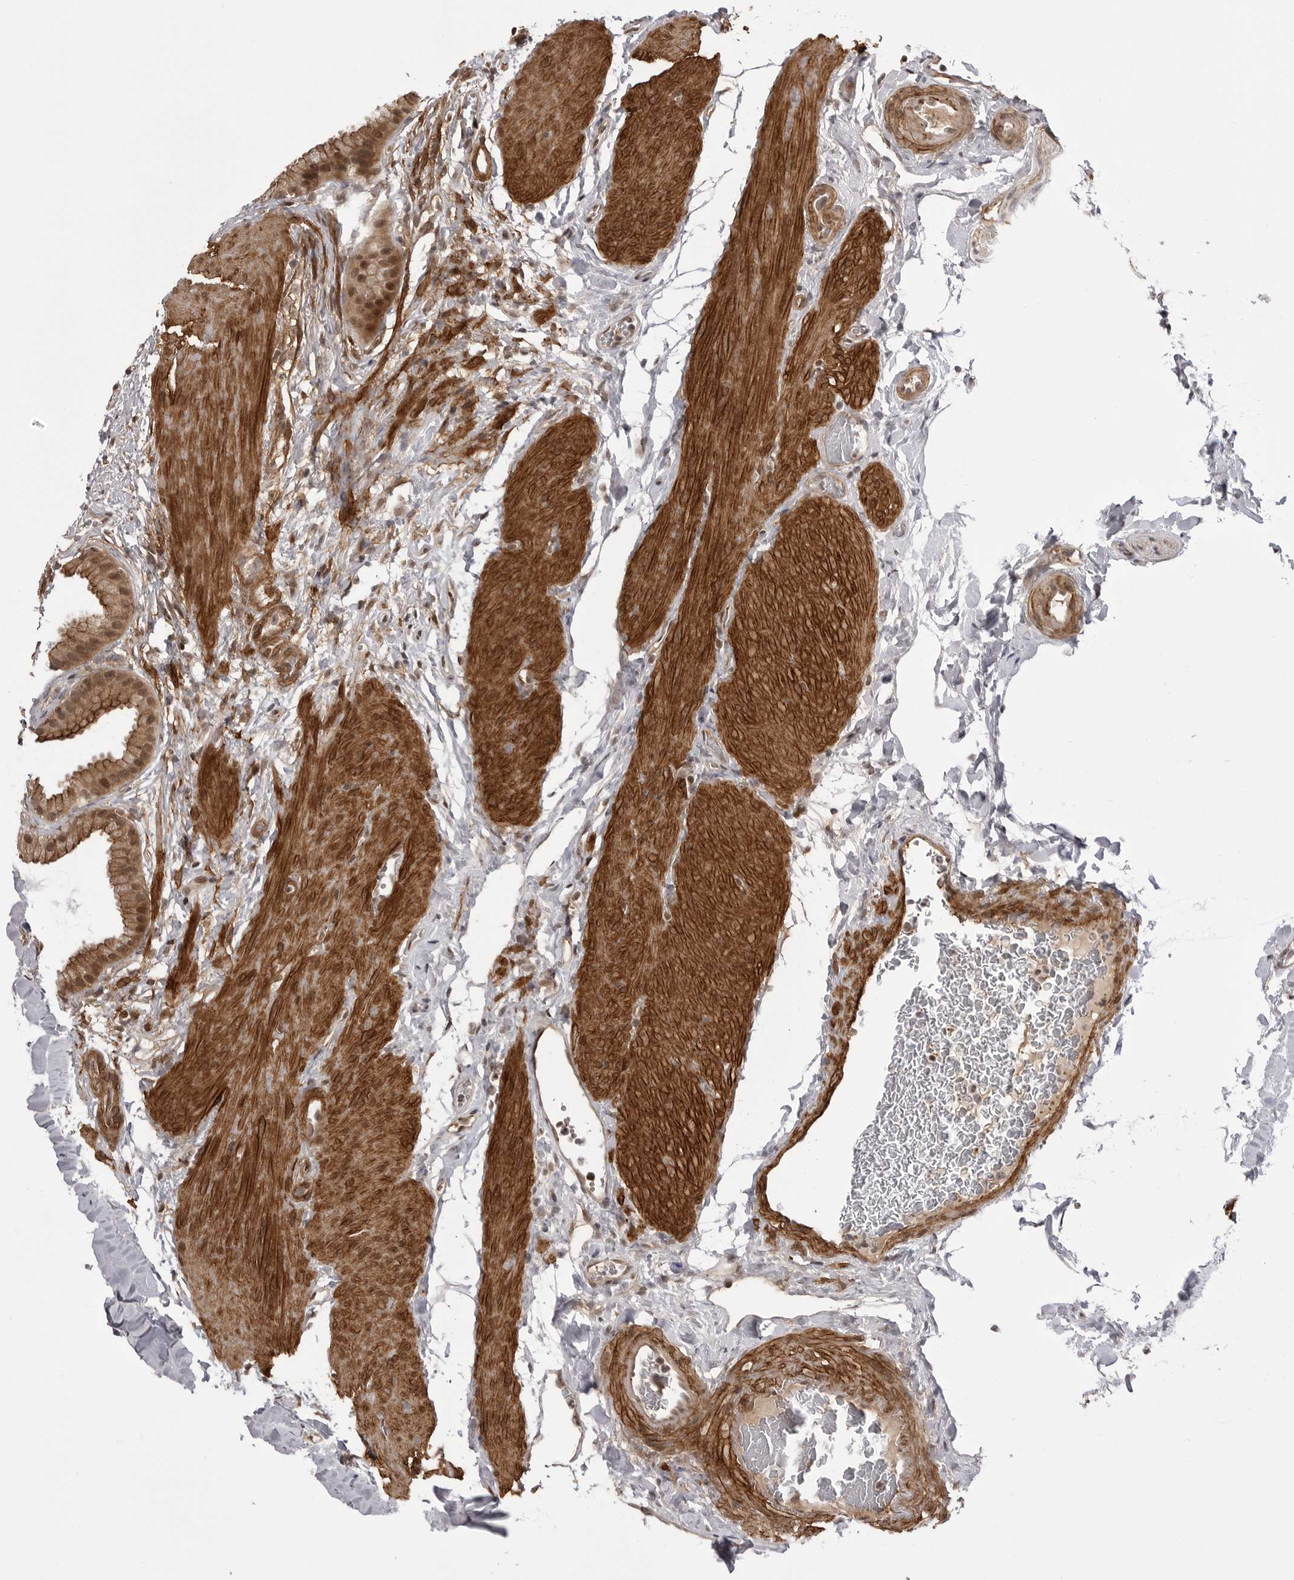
{"staining": {"intensity": "moderate", "quantity": "25%-75%", "location": "cytoplasmic/membranous,nuclear"}, "tissue": "gallbladder", "cell_type": "Glandular cells", "image_type": "normal", "snomed": [{"axis": "morphology", "description": "Normal tissue, NOS"}, {"axis": "topography", "description": "Gallbladder"}], "caption": "This is a micrograph of immunohistochemistry staining of unremarkable gallbladder, which shows moderate staining in the cytoplasmic/membranous,nuclear of glandular cells.", "gene": "SORBS1", "patient": {"sex": "female", "age": 64}}